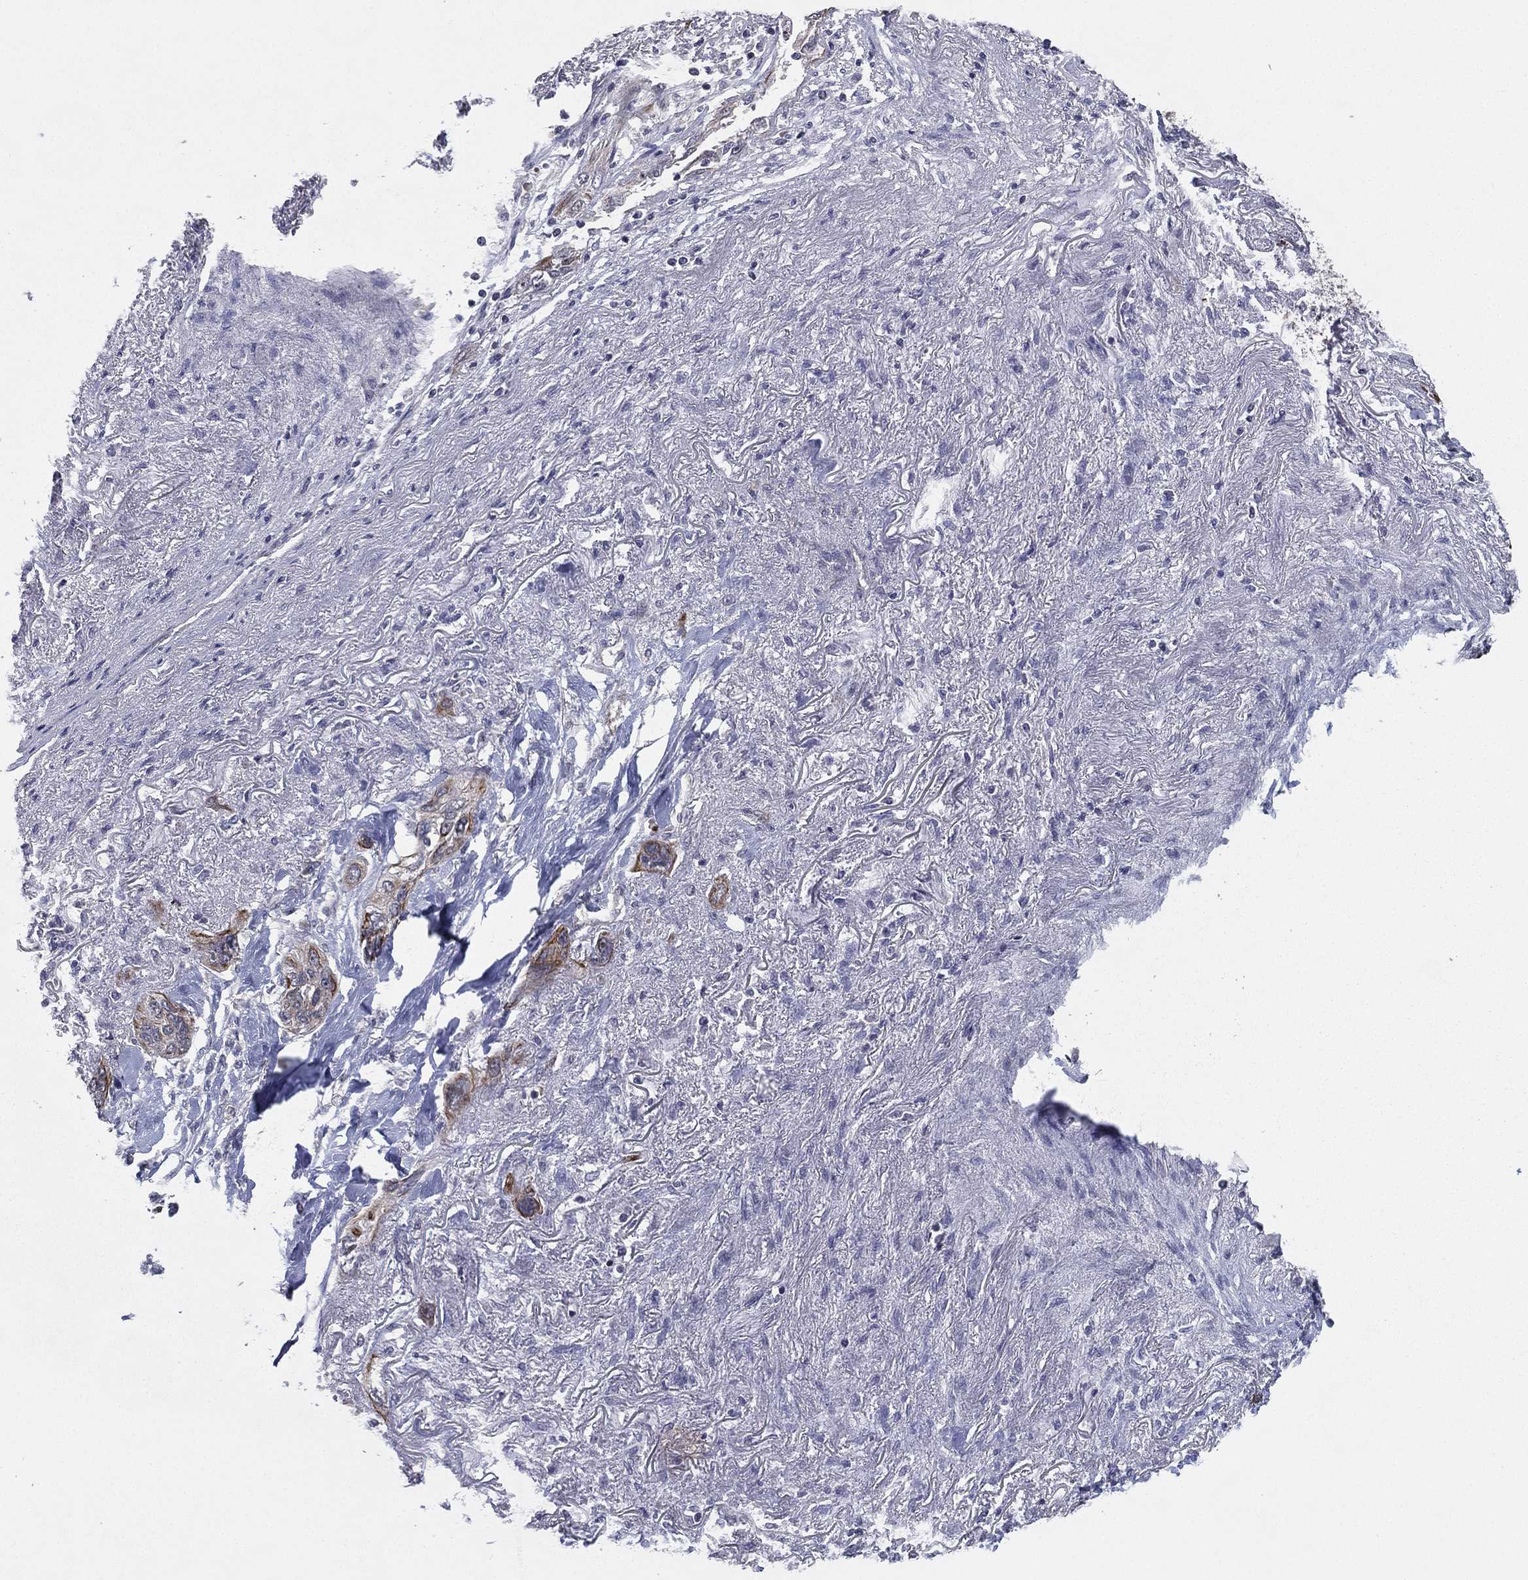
{"staining": {"intensity": "moderate", "quantity": "<25%", "location": "cytoplasmic/membranous"}, "tissue": "lung cancer", "cell_type": "Tumor cells", "image_type": "cancer", "snomed": [{"axis": "morphology", "description": "Squamous cell carcinoma, NOS"}, {"axis": "topography", "description": "Lung"}], "caption": "DAB immunohistochemical staining of human lung squamous cell carcinoma shows moderate cytoplasmic/membranous protein positivity in approximately <25% of tumor cells. (brown staining indicates protein expression, while blue staining denotes nuclei).", "gene": "KAT14", "patient": {"sex": "female", "age": 70}}